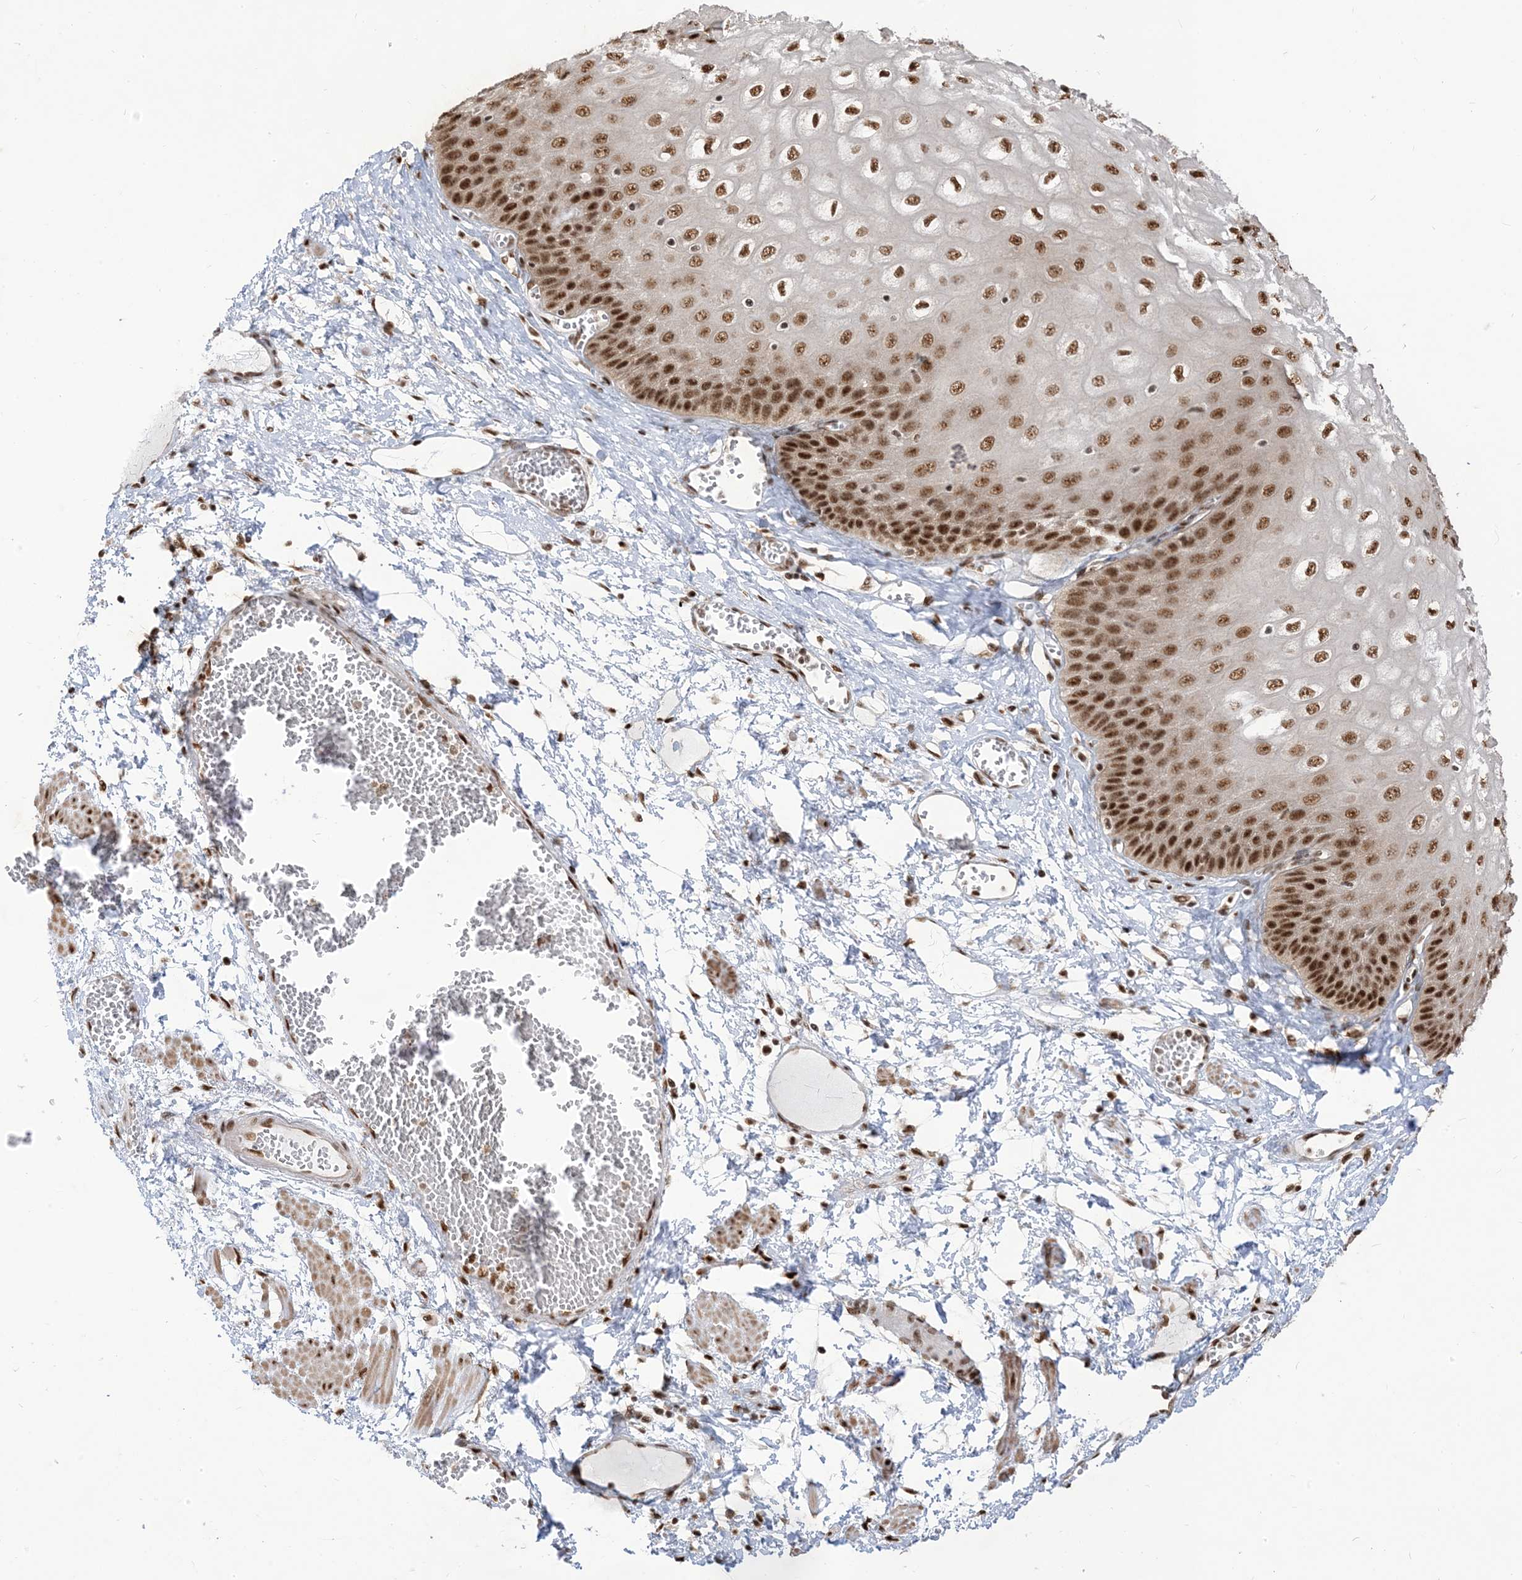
{"staining": {"intensity": "strong", "quantity": ">75%", "location": "nuclear"}, "tissue": "esophagus", "cell_type": "Squamous epithelial cells", "image_type": "normal", "snomed": [{"axis": "morphology", "description": "Normal tissue, NOS"}, {"axis": "topography", "description": "Esophagus"}], "caption": "A micrograph showing strong nuclear staining in approximately >75% of squamous epithelial cells in benign esophagus, as visualized by brown immunohistochemical staining.", "gene": "ARGLU1", "patient": {"sex": "male", "age": 60}}